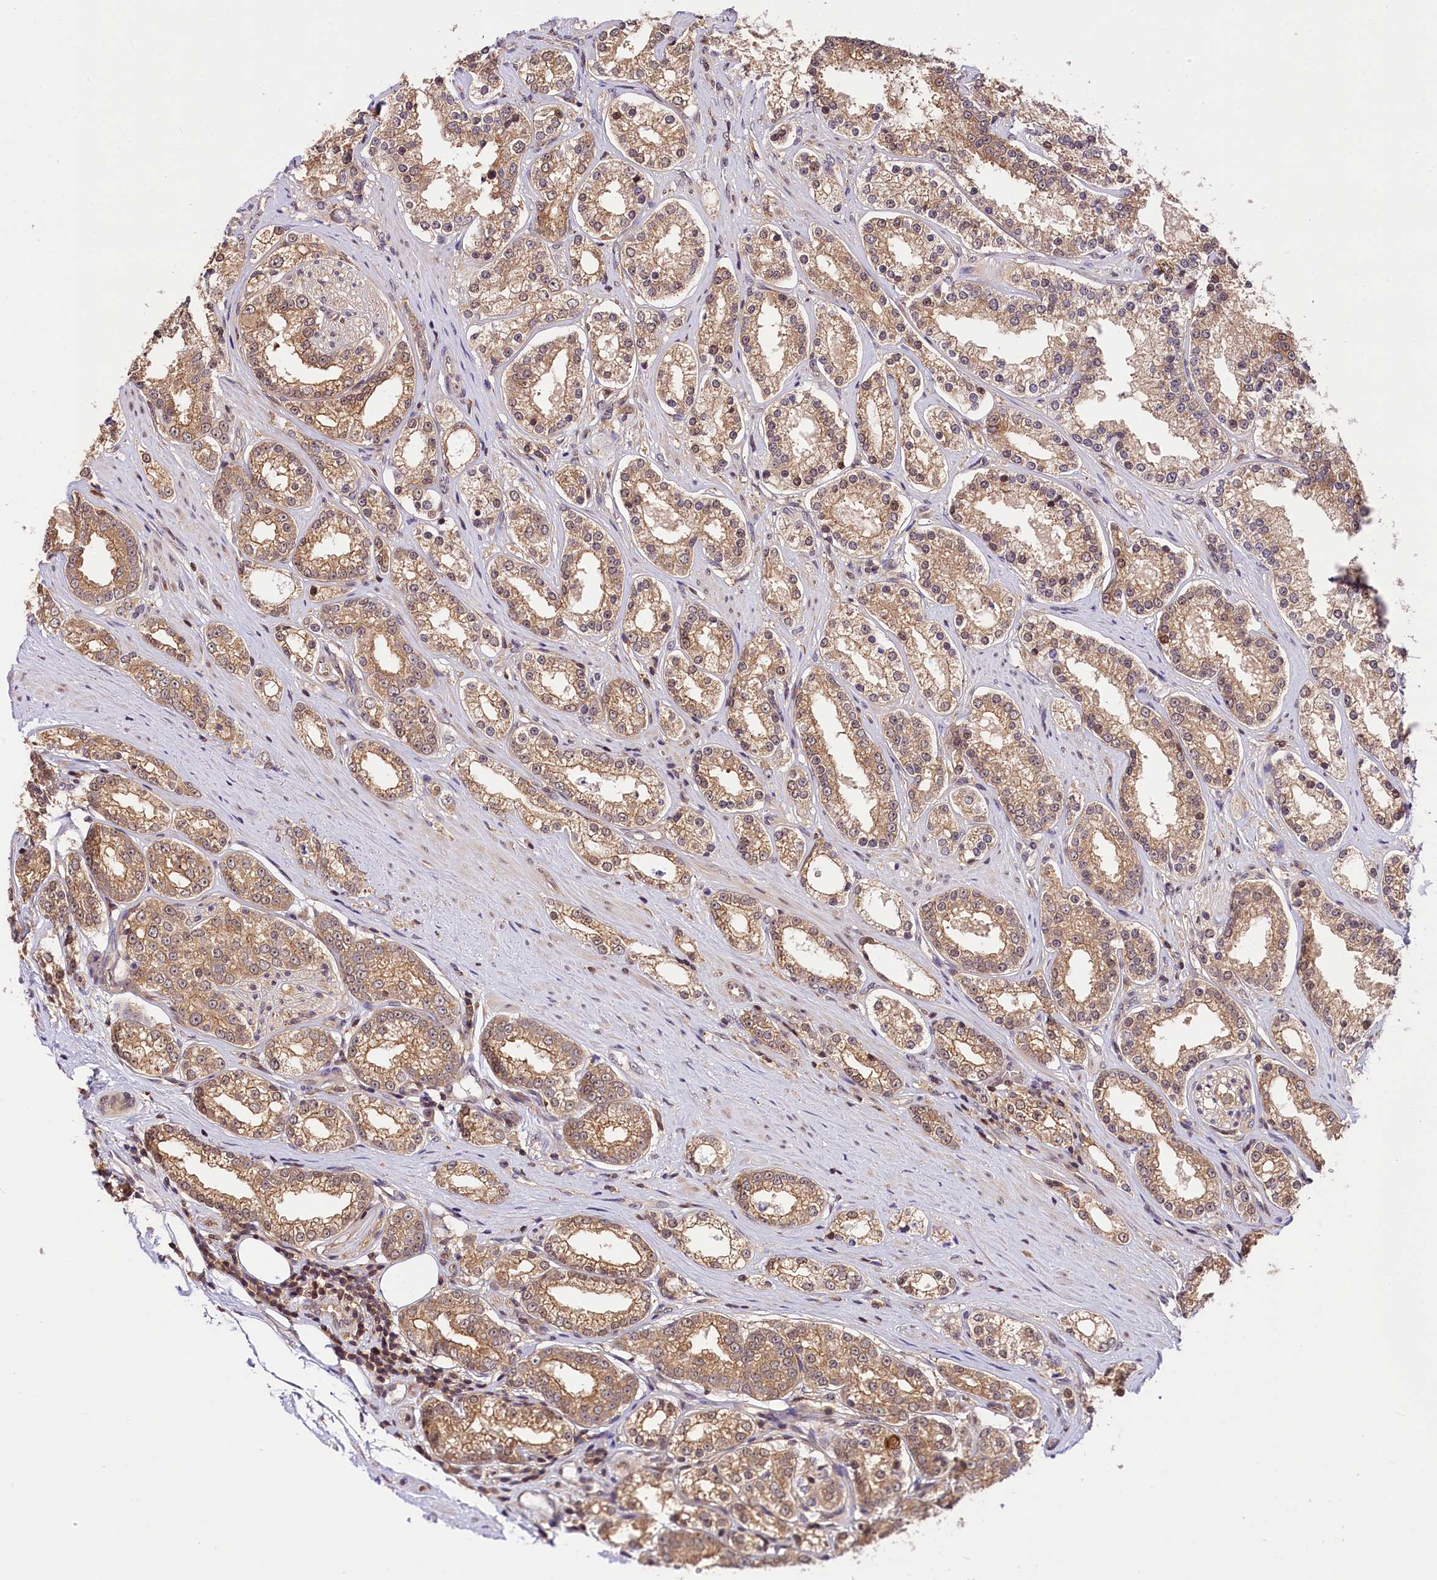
{"staining": {"intensity": "weak", "quantity": ">75%", "location": "cytoplasmic/membranous"}, "tissue": "prostate cancer", "cell_type": "Tumor cells", "image_type": "cancer", "snomed": [{"axis": "morphology", "description": "Normal tissue, NOS"}, {"axis": "morphology", "description": "Adenocarcinoma, High grade"}, {"axis": "topography", "description": "Prostate"}], "caption": "This is a histology image of immunohistochemistry (IHC) staining of prostate high-grade adenocarcinoma, which shows weak expression in the cytoplasmic/membranous of tumor cells.", "gene": "CHORDC1", "patient": {"sex": "male", "age": 83}}